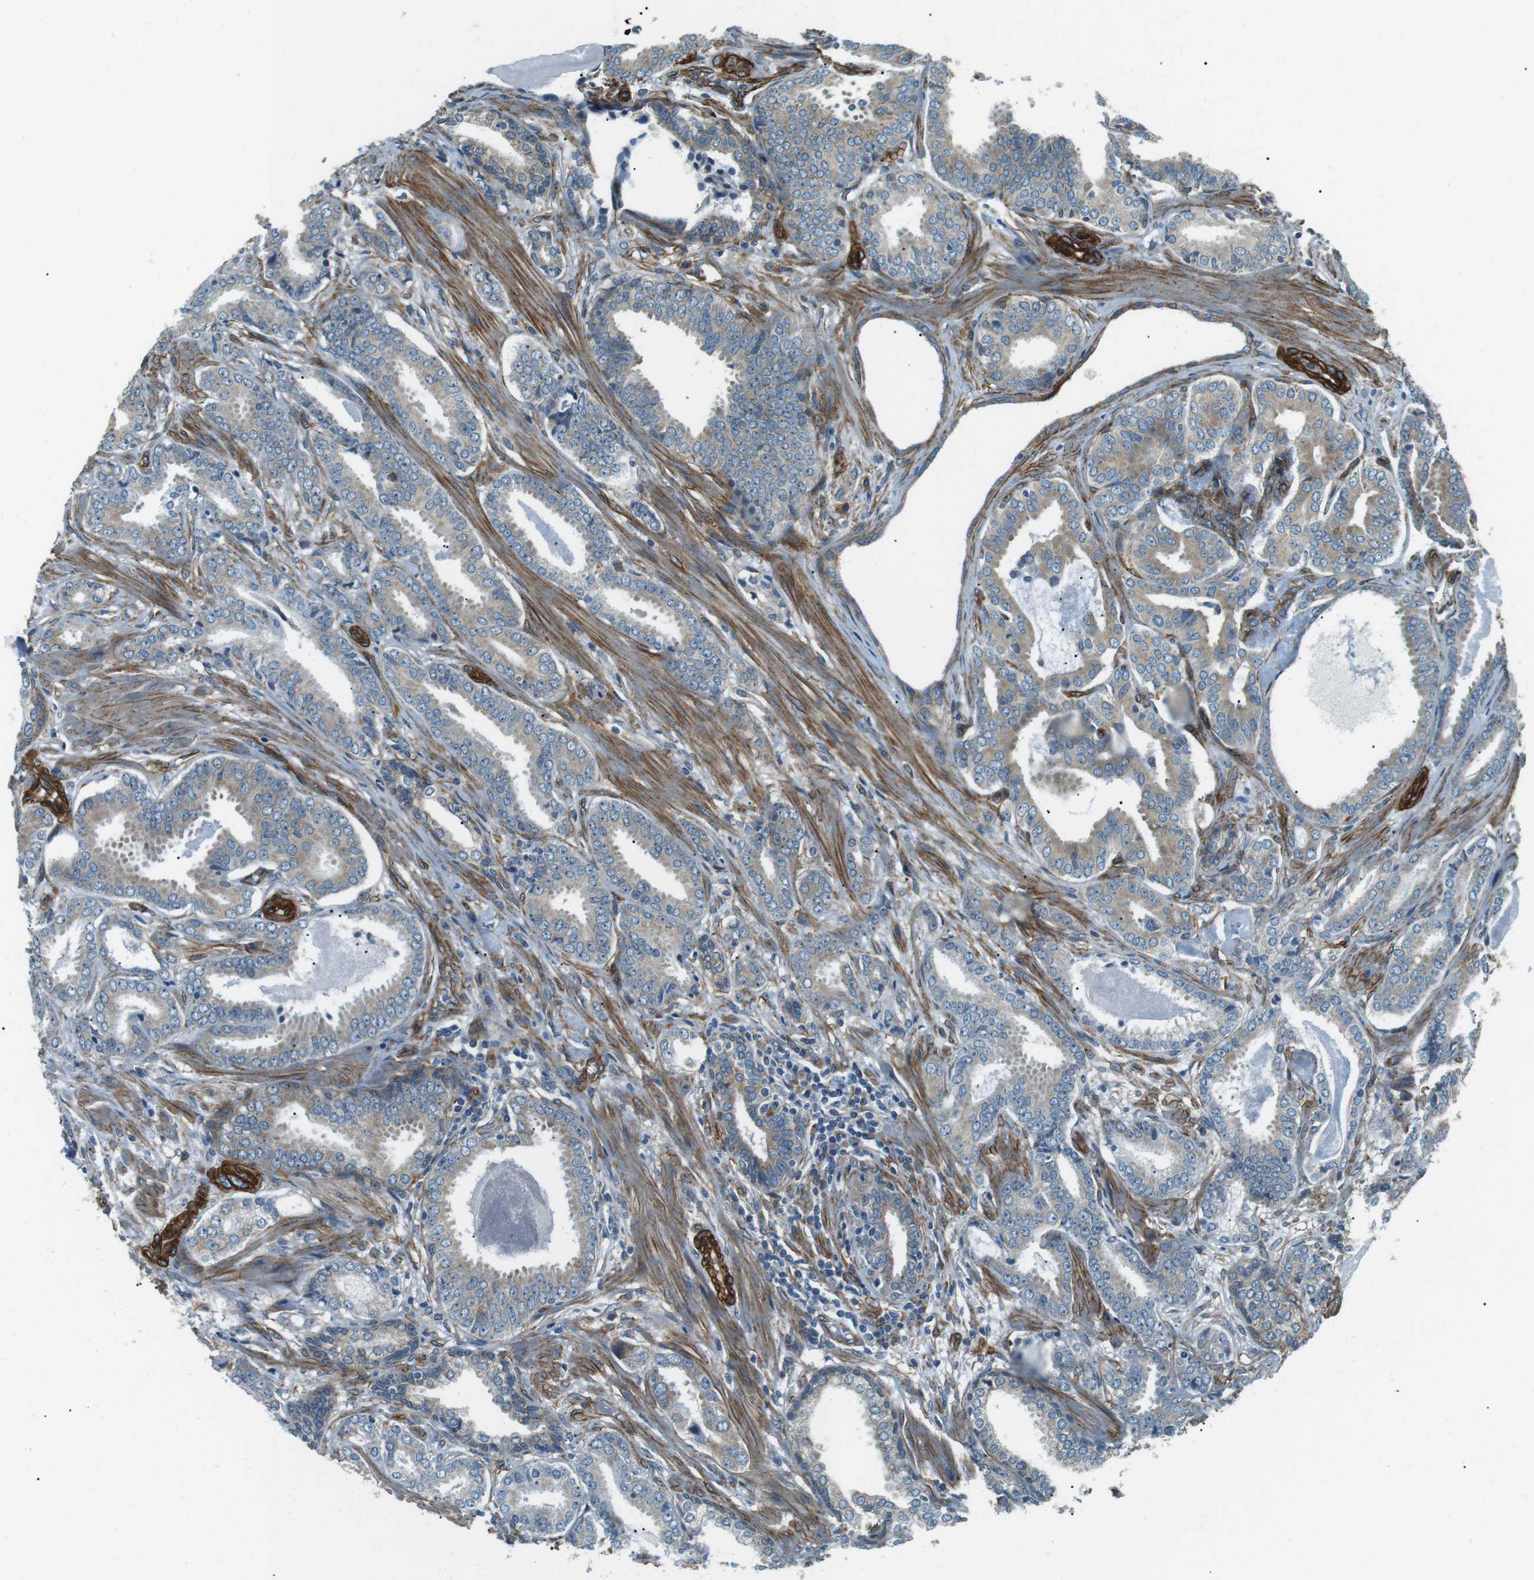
{"staining": {"intensity": "weak", "quantity": "25%-75%", "location": "cytoplasmic/membranous"}, "tissue": "prostate cancer", "cell_type": "Tumor cells", "image_type": "cancer", "snomed": [{"axis": "morphology", "description": "Adenocarcinoma, Low grade"}, {"axis": "topography", "description": "Prostate"}], "caption": "This histopathology image demonstrates immunohistochemistry staining of human prostate cancer (low-grade adenocarcinoma), with low weak cytoplasmic/membranous positivity in approximately 25%-75% of tumor cells.", "gene": "ODR4", "patient": {"sex": "male", "age": 53}}